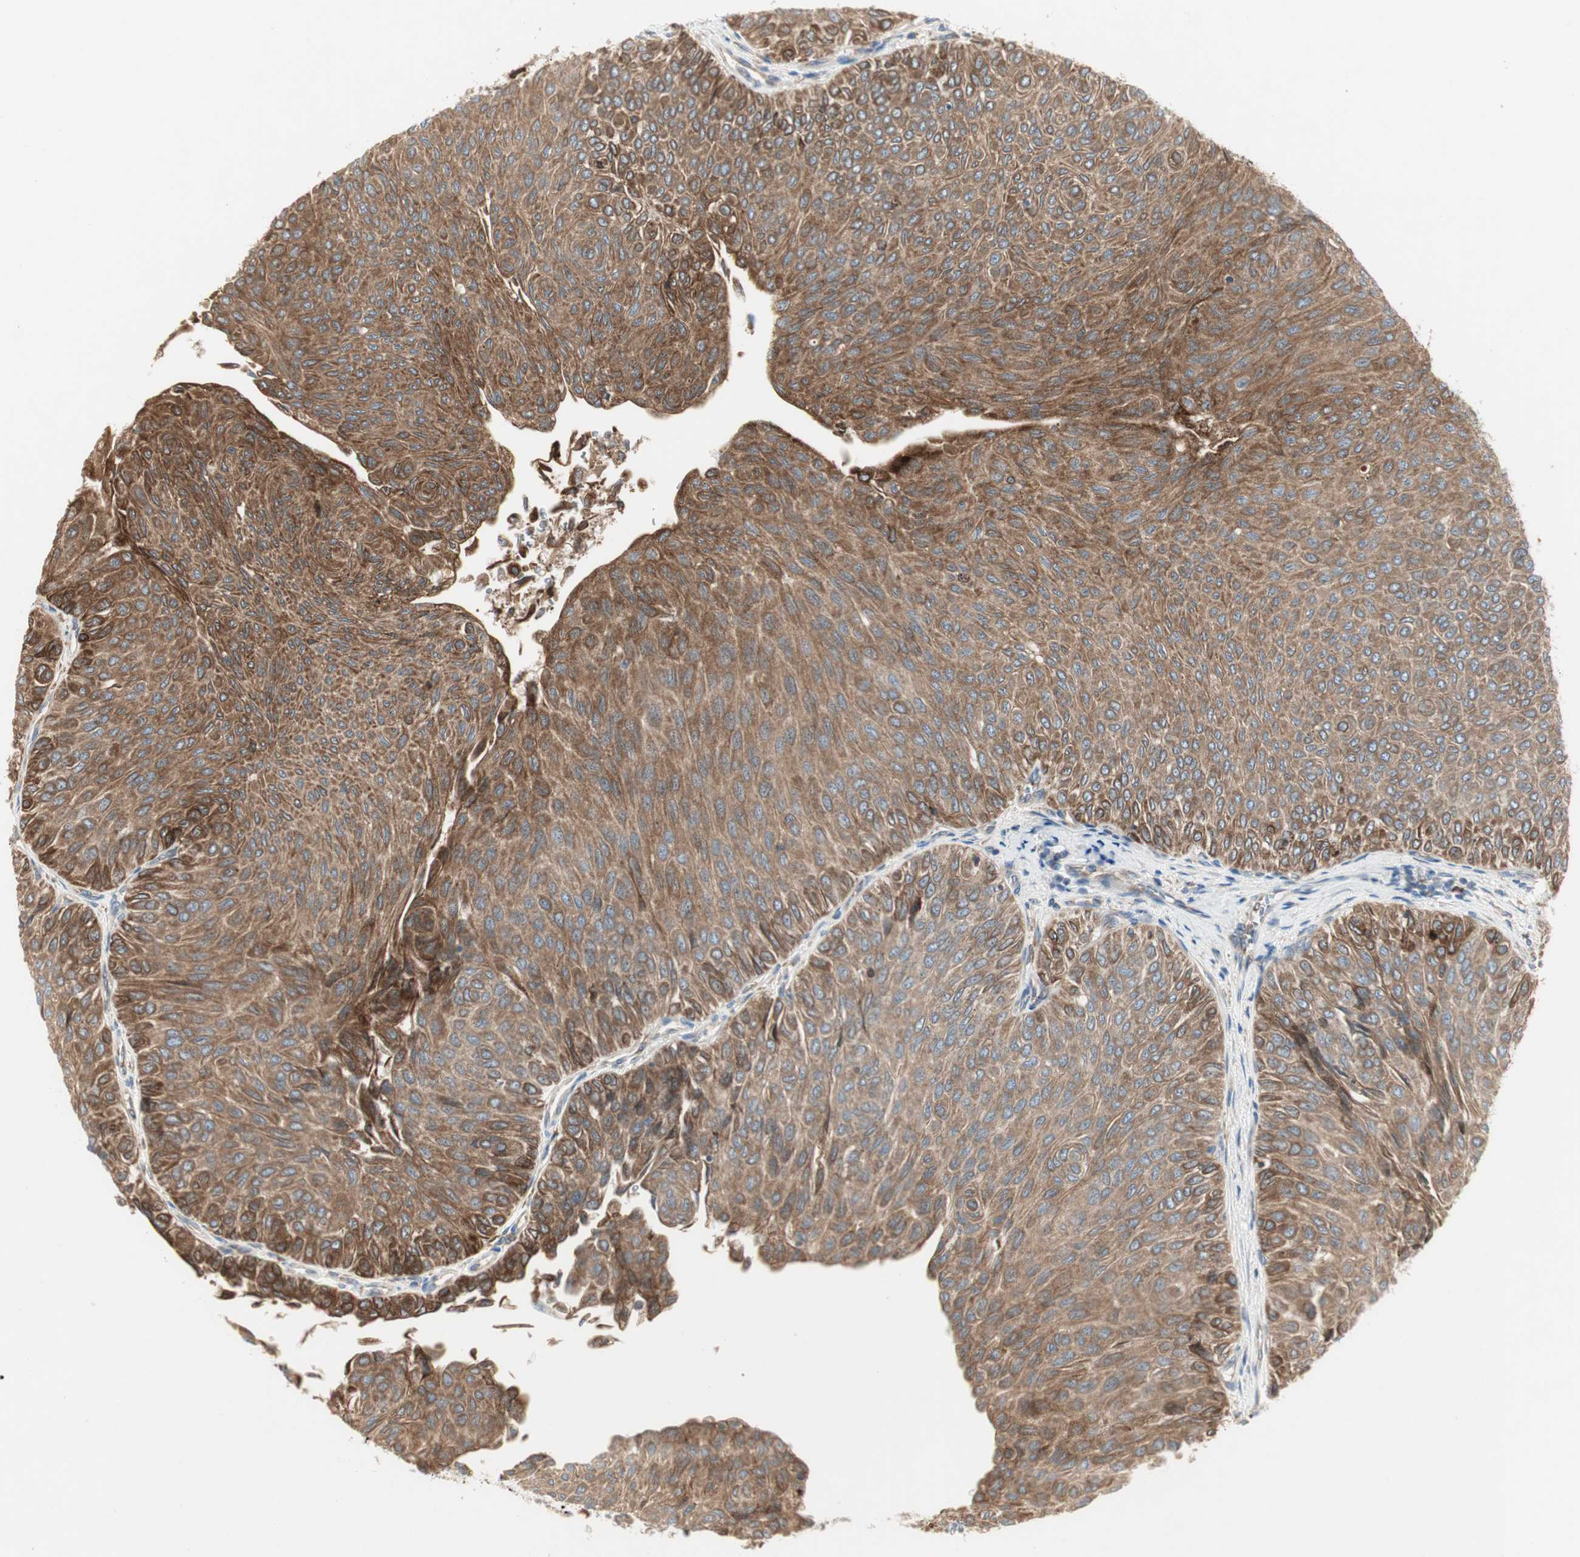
{"staining": {"intensity": "moderate", "quantity": ">75%", "location": "cytoplasmic/membranous"}, "tissue": "urothelial cancer", "cell_type": "Tumor cells", "image_type": "cancer", "snomed": [{"axis": "morphology", "description": "Urothelial carcinoma, Low grade"}, {"axis": "topography", "description": "Urinary bladder"}], "caption": "Protein analysis of urothelial cancer tissue shows moderate cytoplasmic/membranous staining in about >75% of tumor cells.", "gene": "H6PD", "patient": {"sex": "male", "age": 78}}